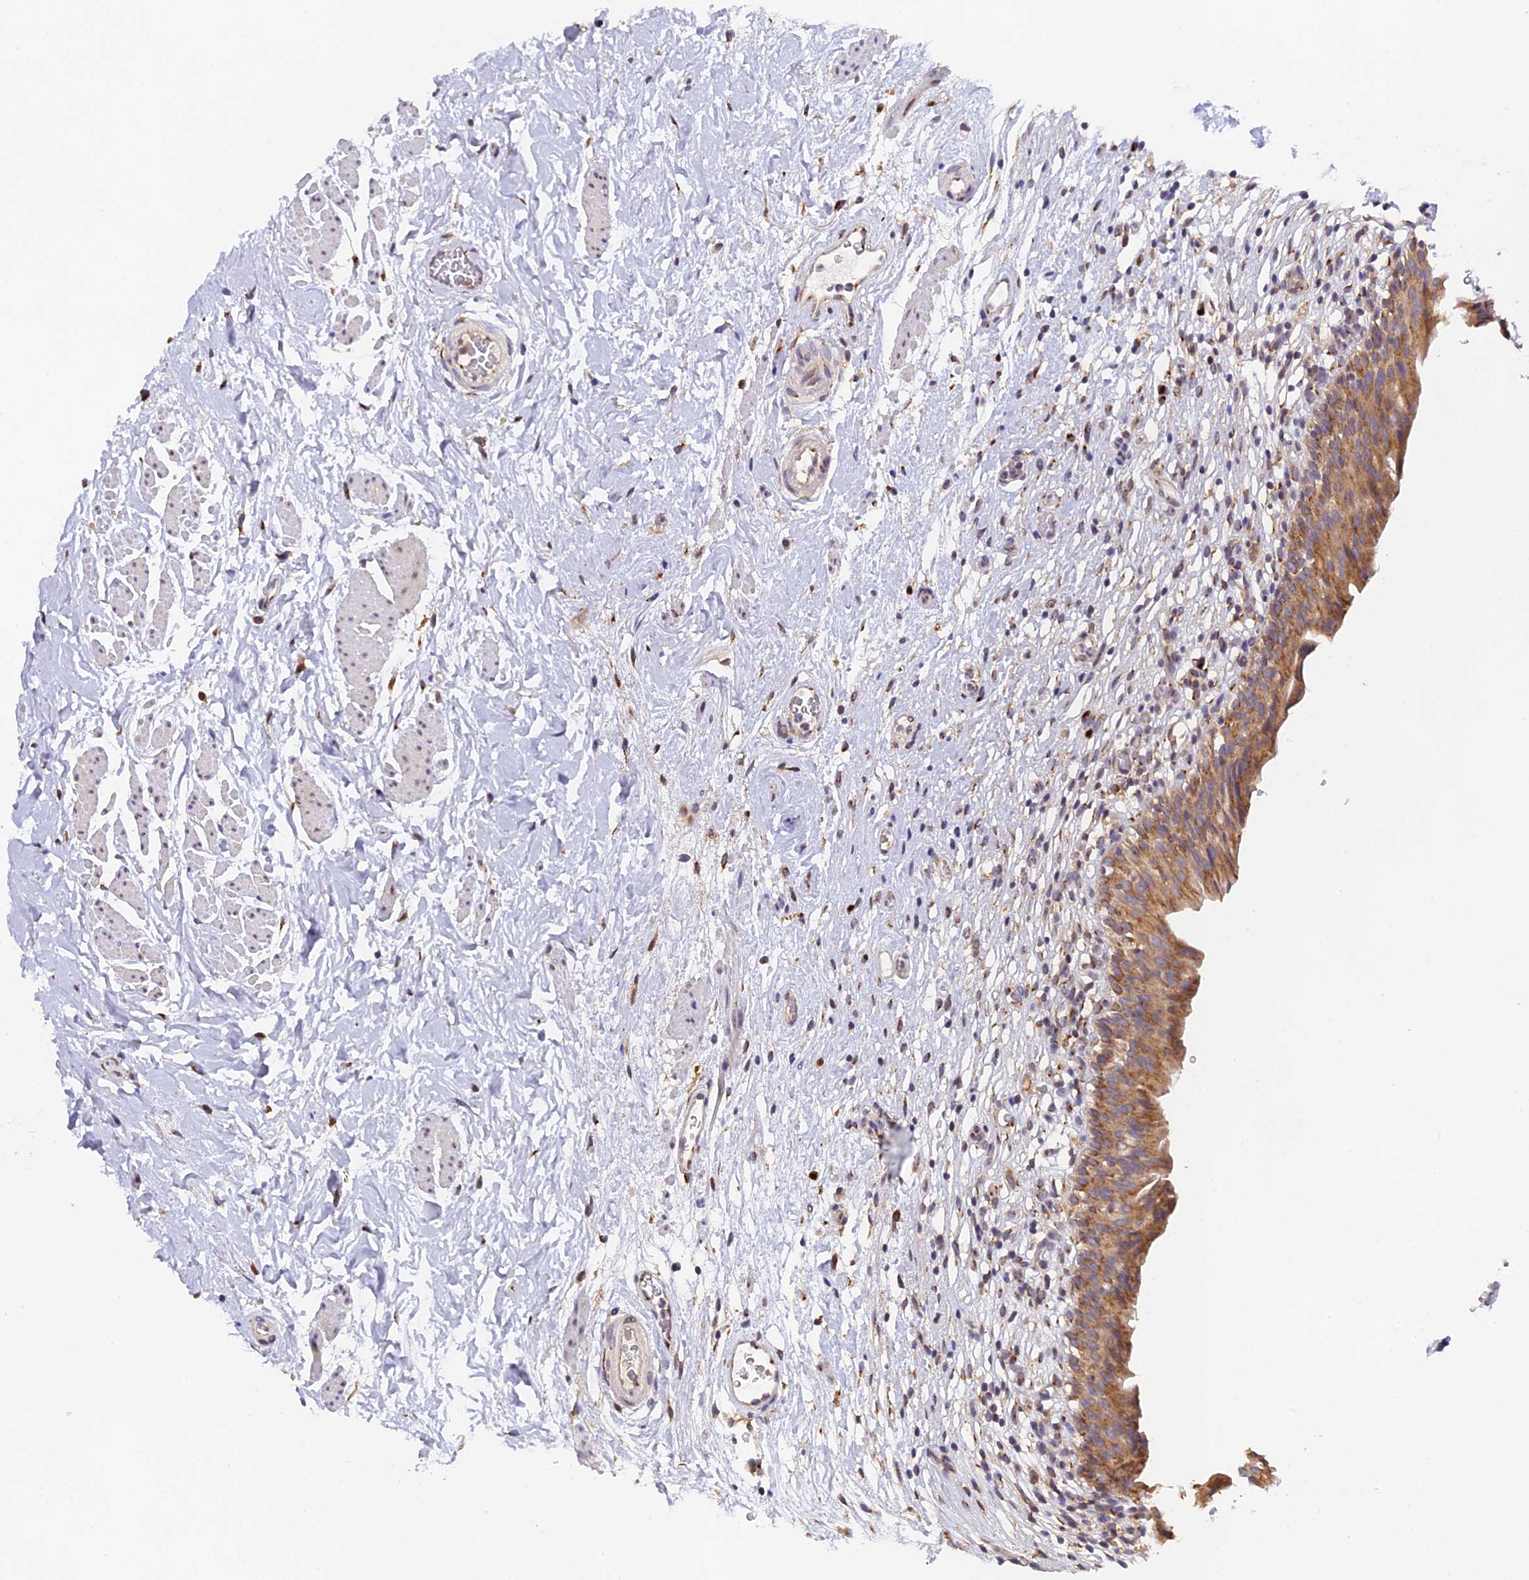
{"staining": {"intensity": "moderate", "quantity": ">75%", "location": "cytoplasmic/membranous"}, "tissue": "urinary bladder", "cell_type": "Urothelial cells", "image_type": "normal", "snomed": [{"axis": "morphology", "description": "Normal tissue, NOS"}, {"axis": "morphology", "description": "Inflammation, NOS"}, {"axis": "topography", "description": "Urinary bladder"}], "caption": "IHC photomicrograph of unremarkable urinary bladder: human urinary bladder stained using IHC exhibits medium levels of moderate protein expression localized specifically in the cytoplasmic/membranous of urothelial cells, appearing as a cytoplasmic/membranous brown color.", "gene": "SNX17", "patient": {"sex": "male", "age": 63}}